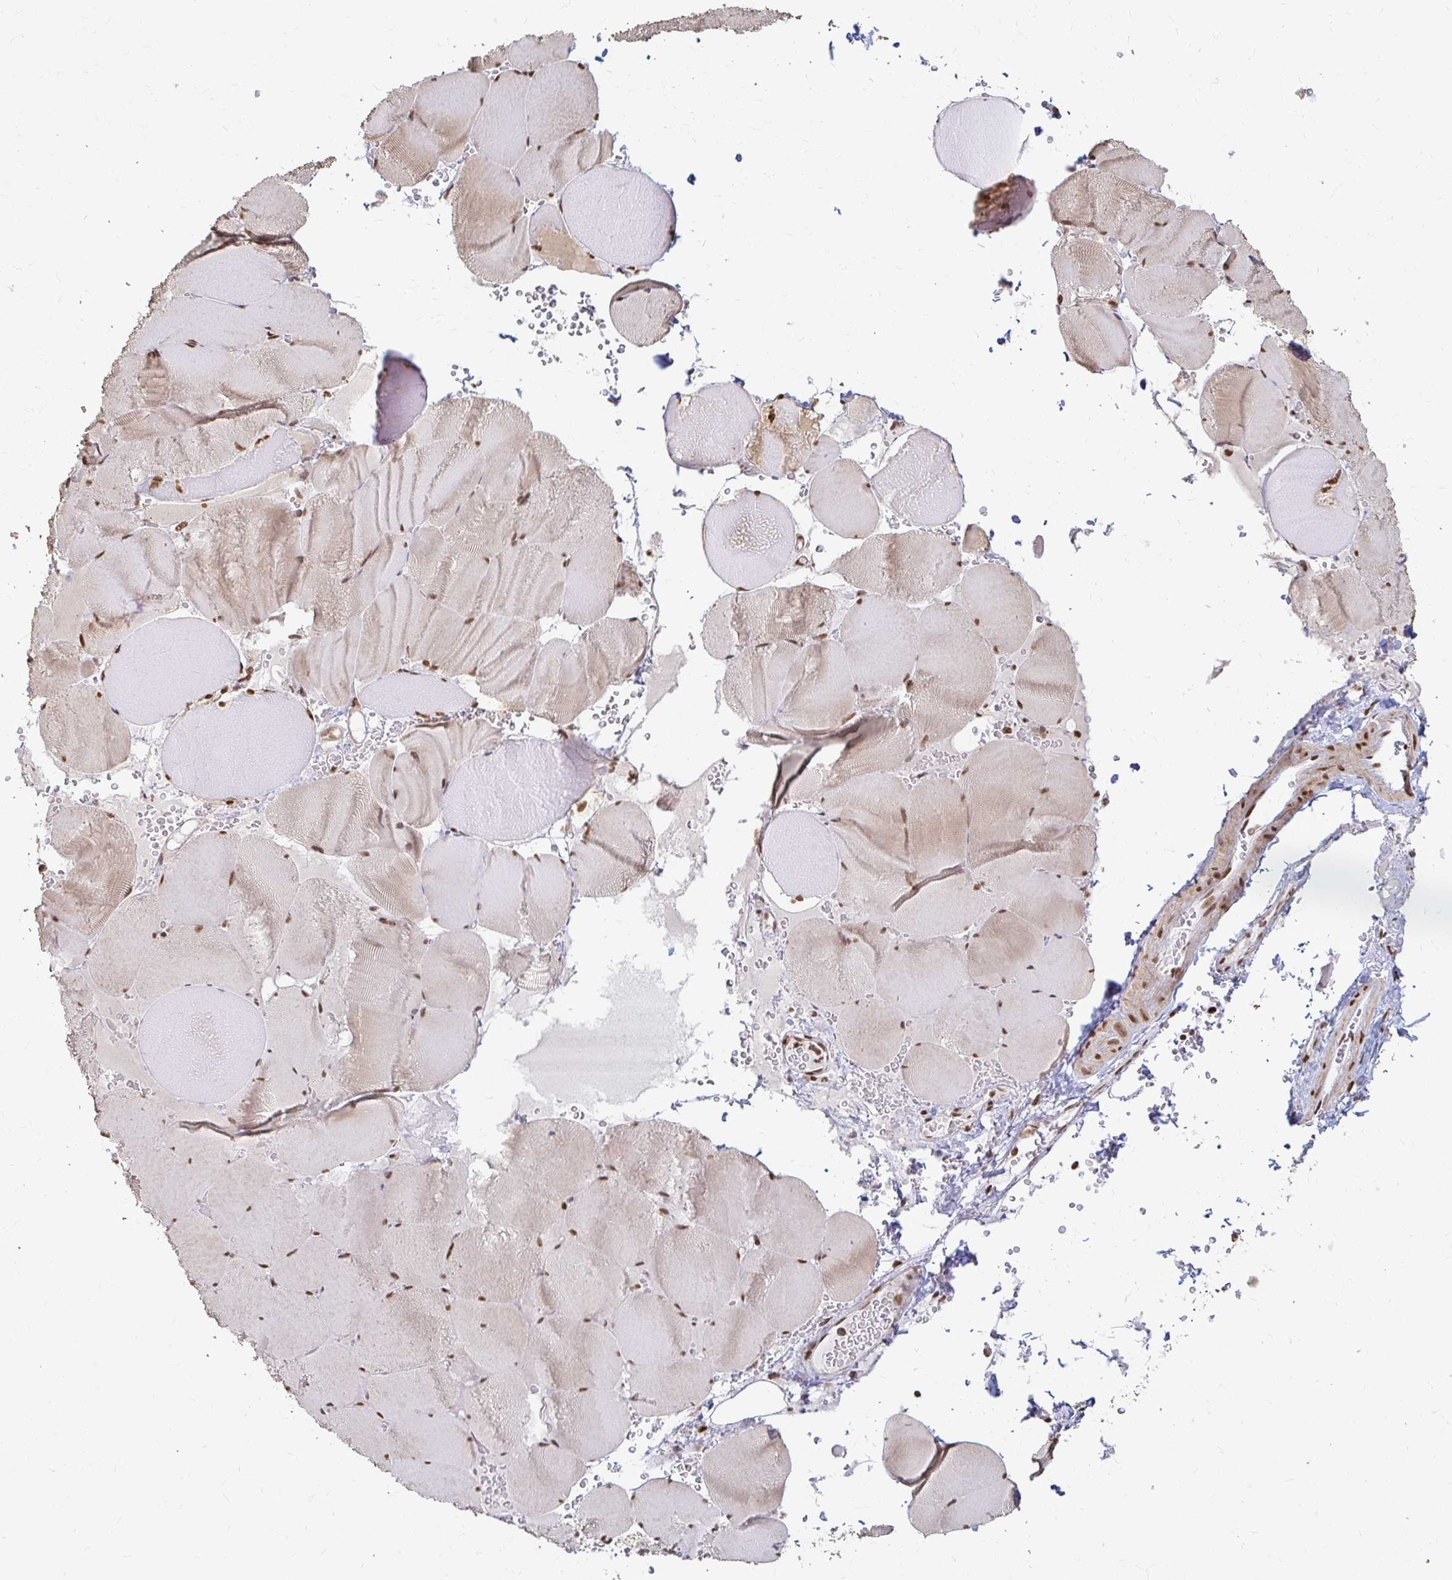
{"staining": {"intensity": "moderate", "quantity": "25%-75%", "location": "cytoplasmic/membranous,nuclear"}, "tissue": "skeletal muscle", "cell_type": "Myocytes", "image_type": "normal", "snomed": [{"axis": "morphology", "description": "Normal tissue, NOS"}, {"axis": "topography", "description": "Skeletal muscle"}, {"axis": "topography", "description": "Head-Neck"}], "caption": "Protein analysis of unremarkable skeletal muscle demonstrates moderate cytoplasmic/membranous,nuclear expression in approximately 25%-75% of myocytes.", "gene": "HNRNPU", "patient": {"sex": "male", "age": 66}}